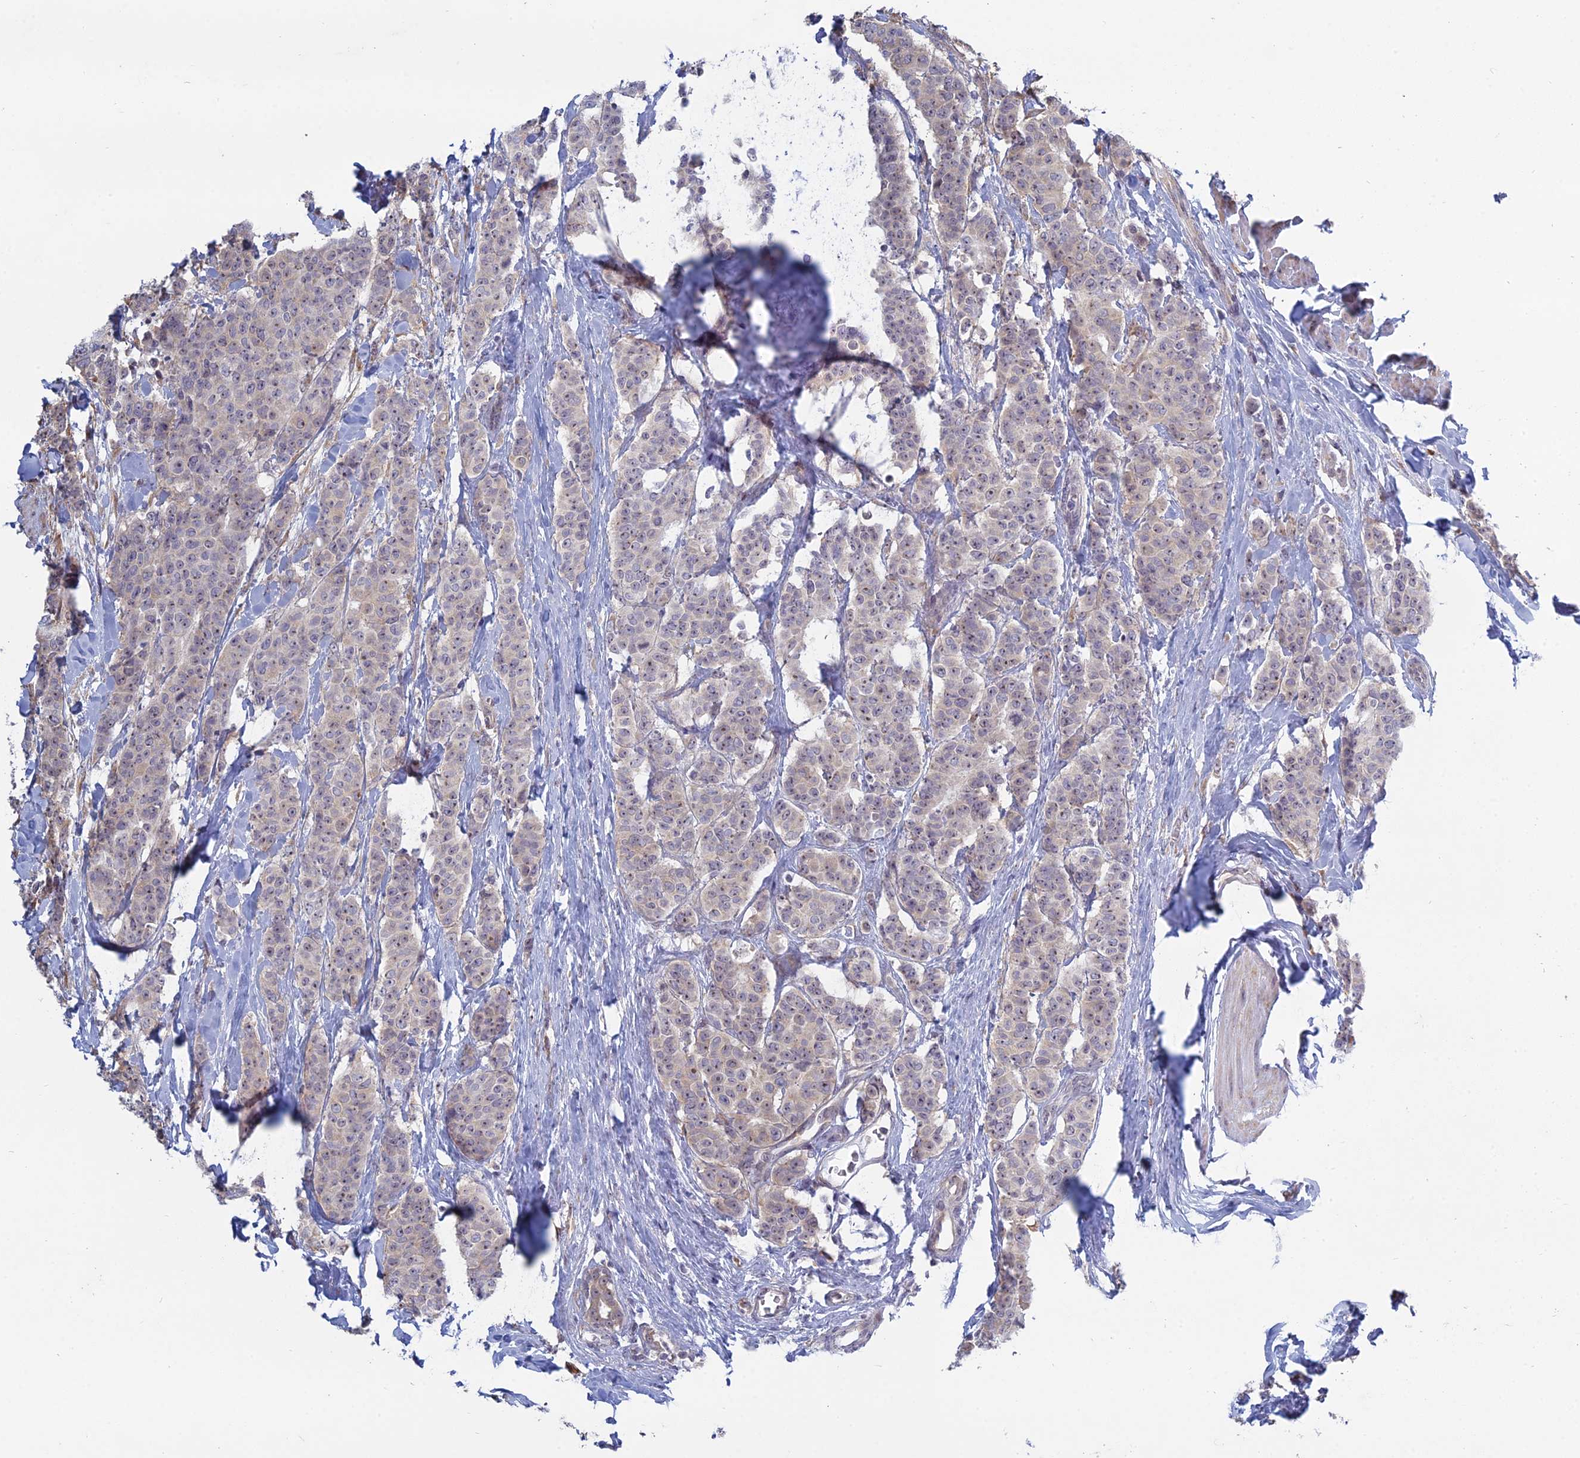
{"staining": {"intensity": "weak", "quantity": "<25%", "location": "nuclear"}, "tissue": "breast cancer", "cell_type": "Tumor cells", "image_type": "cancer", "snomed": [{"axis": "morphology", "description": "Duct carcinoma"}, {"axis": "topography", "description": "Breast"}], "caption": "IHC histopathology image of human breast cancer (intraductal carcinoma) stained for a protein (brown), which exhibits no expression in tumor cells. (DAB (3,3'-diaminobenzidine) IHC, high magnification).", "gene": "RPS19BP1", "patient": {"sex": "female", "age": 40}}